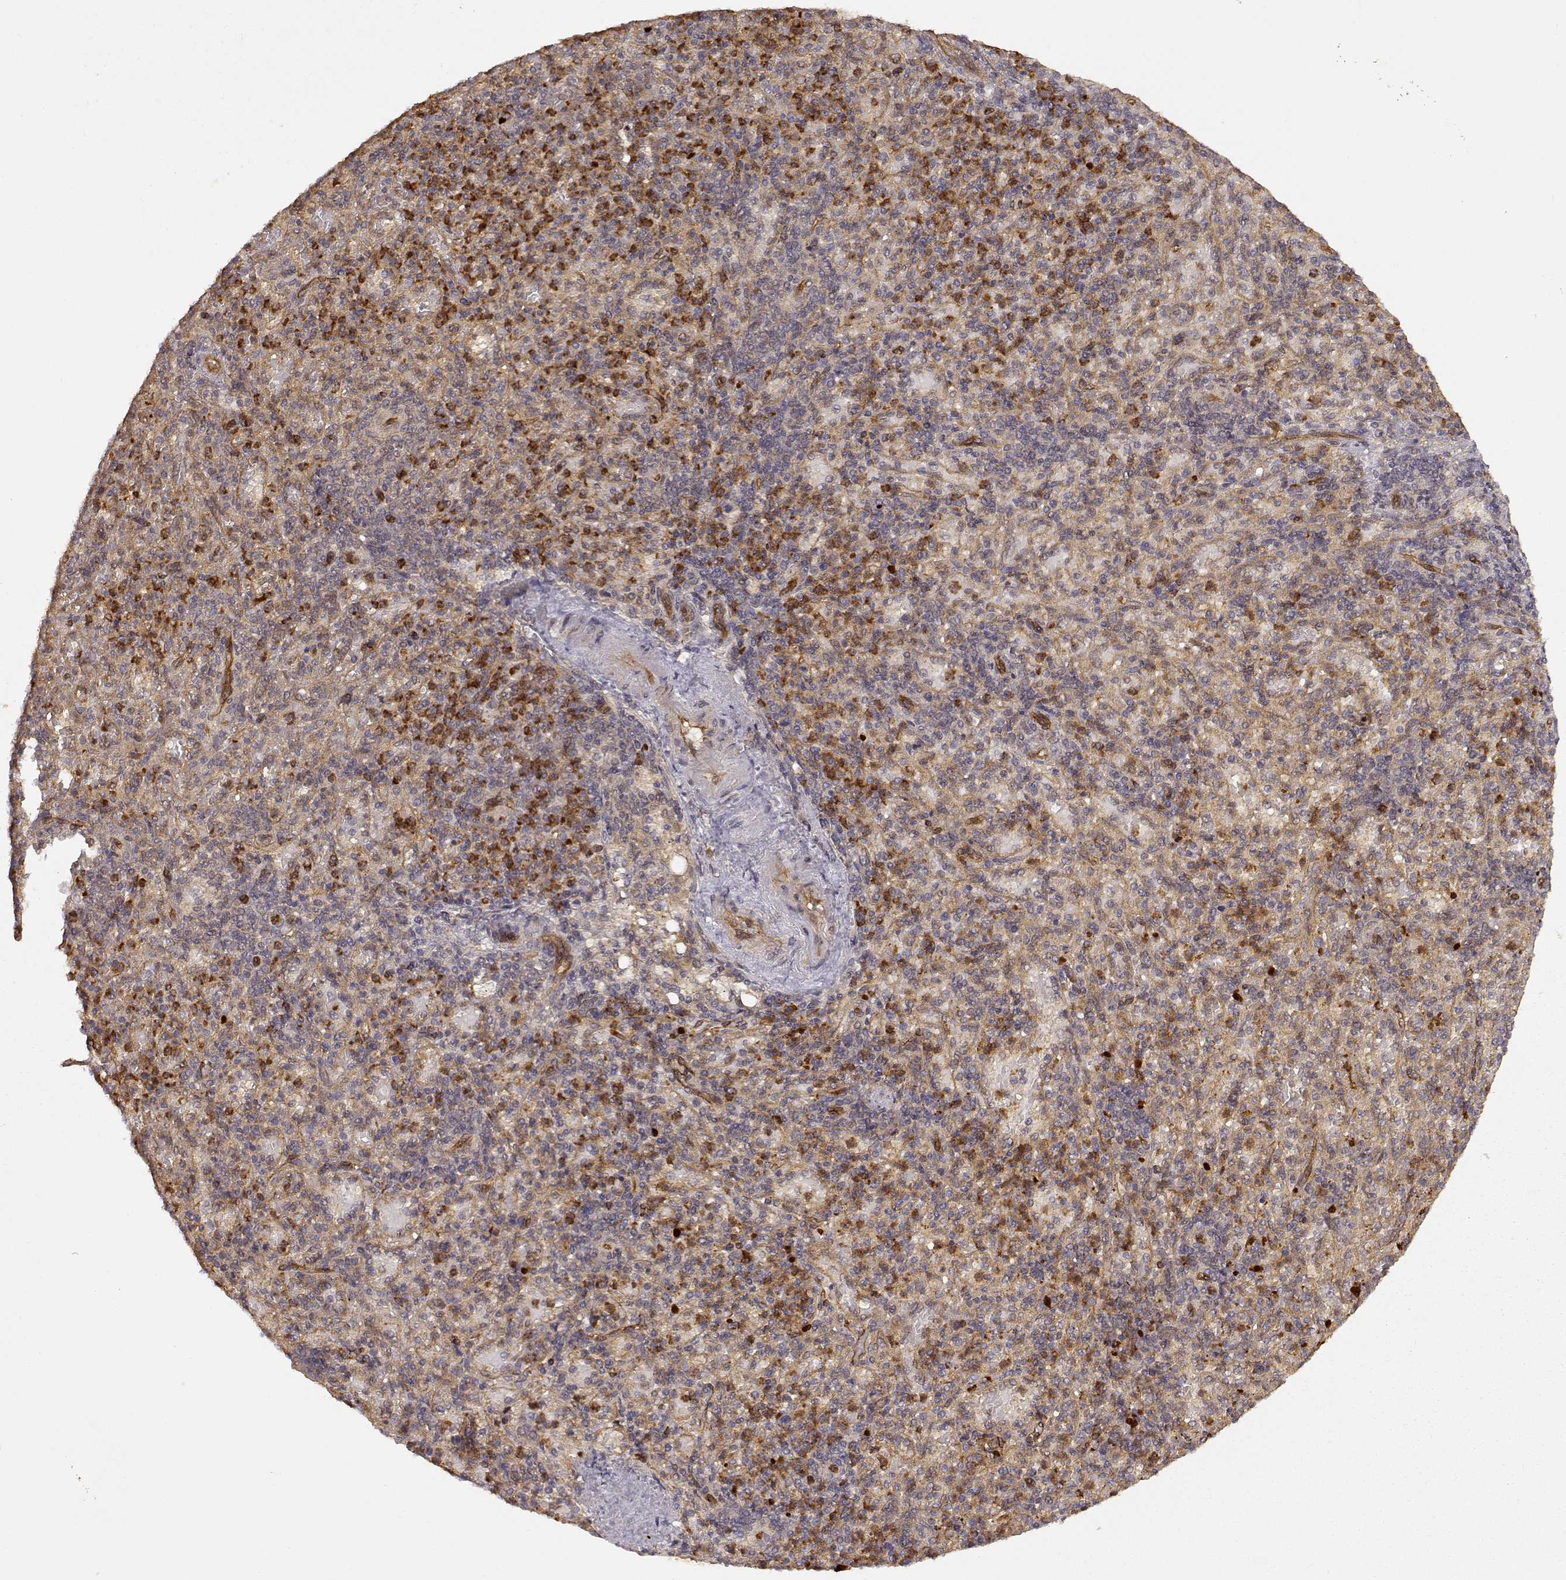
{"staining": {"intensity": "strong", "quantity": "<25%", "location": "cytoplasmic/membranous"}, "tissue": "spleen", "cell_type": "Cells in red pulp", "image_type": "normal", "snomed": [{"axis": "morphology", "description": "Normal tissue, NOS"}, {"axis": "topography", "description": "Spleen"}], "caption": "Immunohistochemical staining of benign spleen reveals strong cytoplasmic/membranous protein staining in approximately <25% of cells in red pulp. Nuclei are stained in blue.", "gene": "CDK5RAP2", "patient": {"sex": "female", "age": 74}}